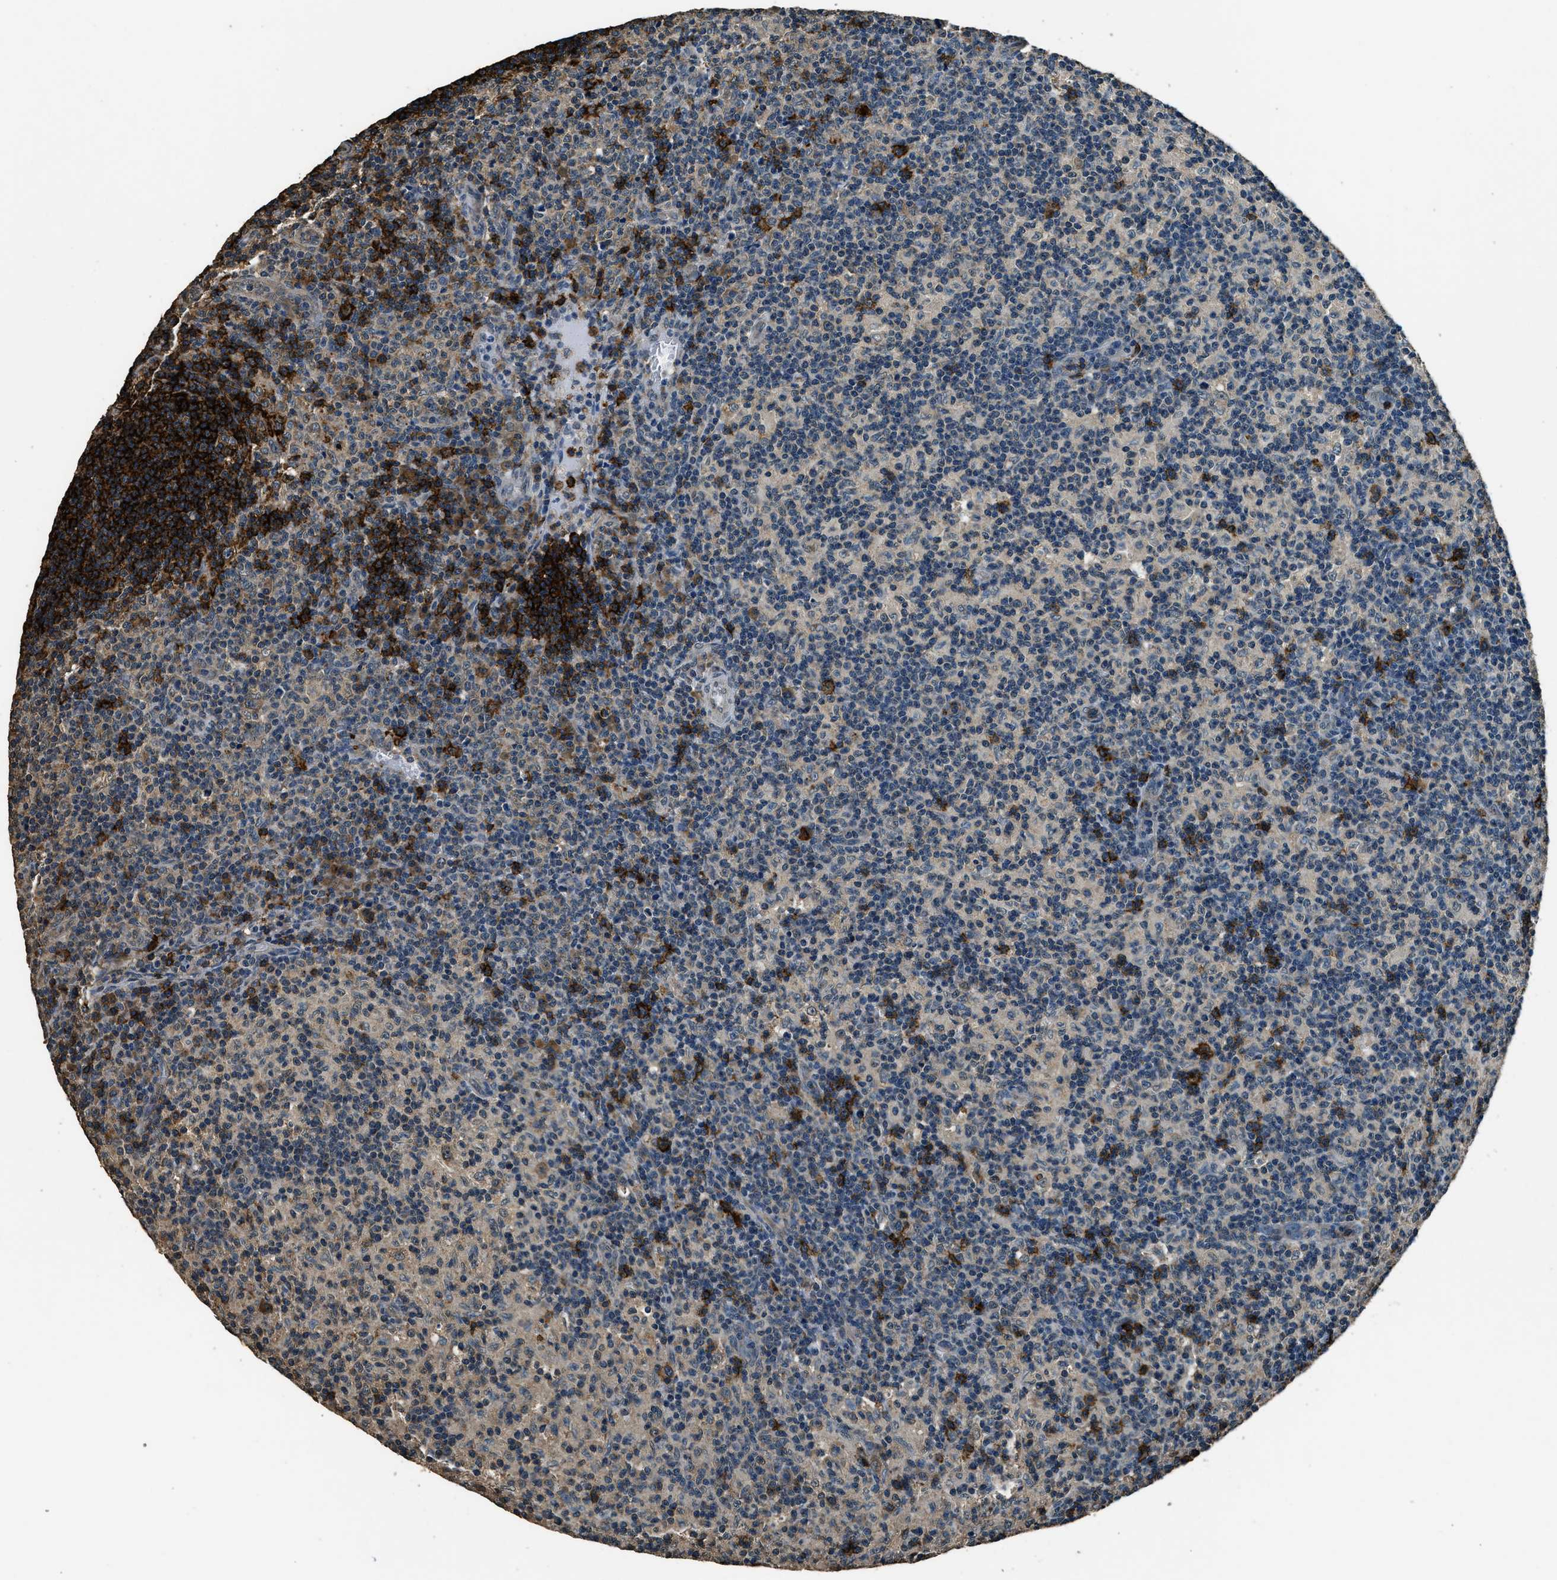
{"staining": {"intensity": "strong", "quantity": "<25%", "location": "cytoplasmic/membranous"}, "tissue": "lymph node", "cell_type": "Non-germinal center cells", "image_type": "normal", "snomed": [{"axis": "morphology", "description": "Normal tissue, NOS"}, {"axis": "morphology", "description": "Inflammation, NOS"}, {"axis": "topography", "description": "Lymph node"}], "caption": "Non-germinal center cells show strong cytoplasmic/membranous staining in approximately <25% of cells in normal lymph node.", "gene": "SALL3", "patient": {"sex": "male", "age": 55}}